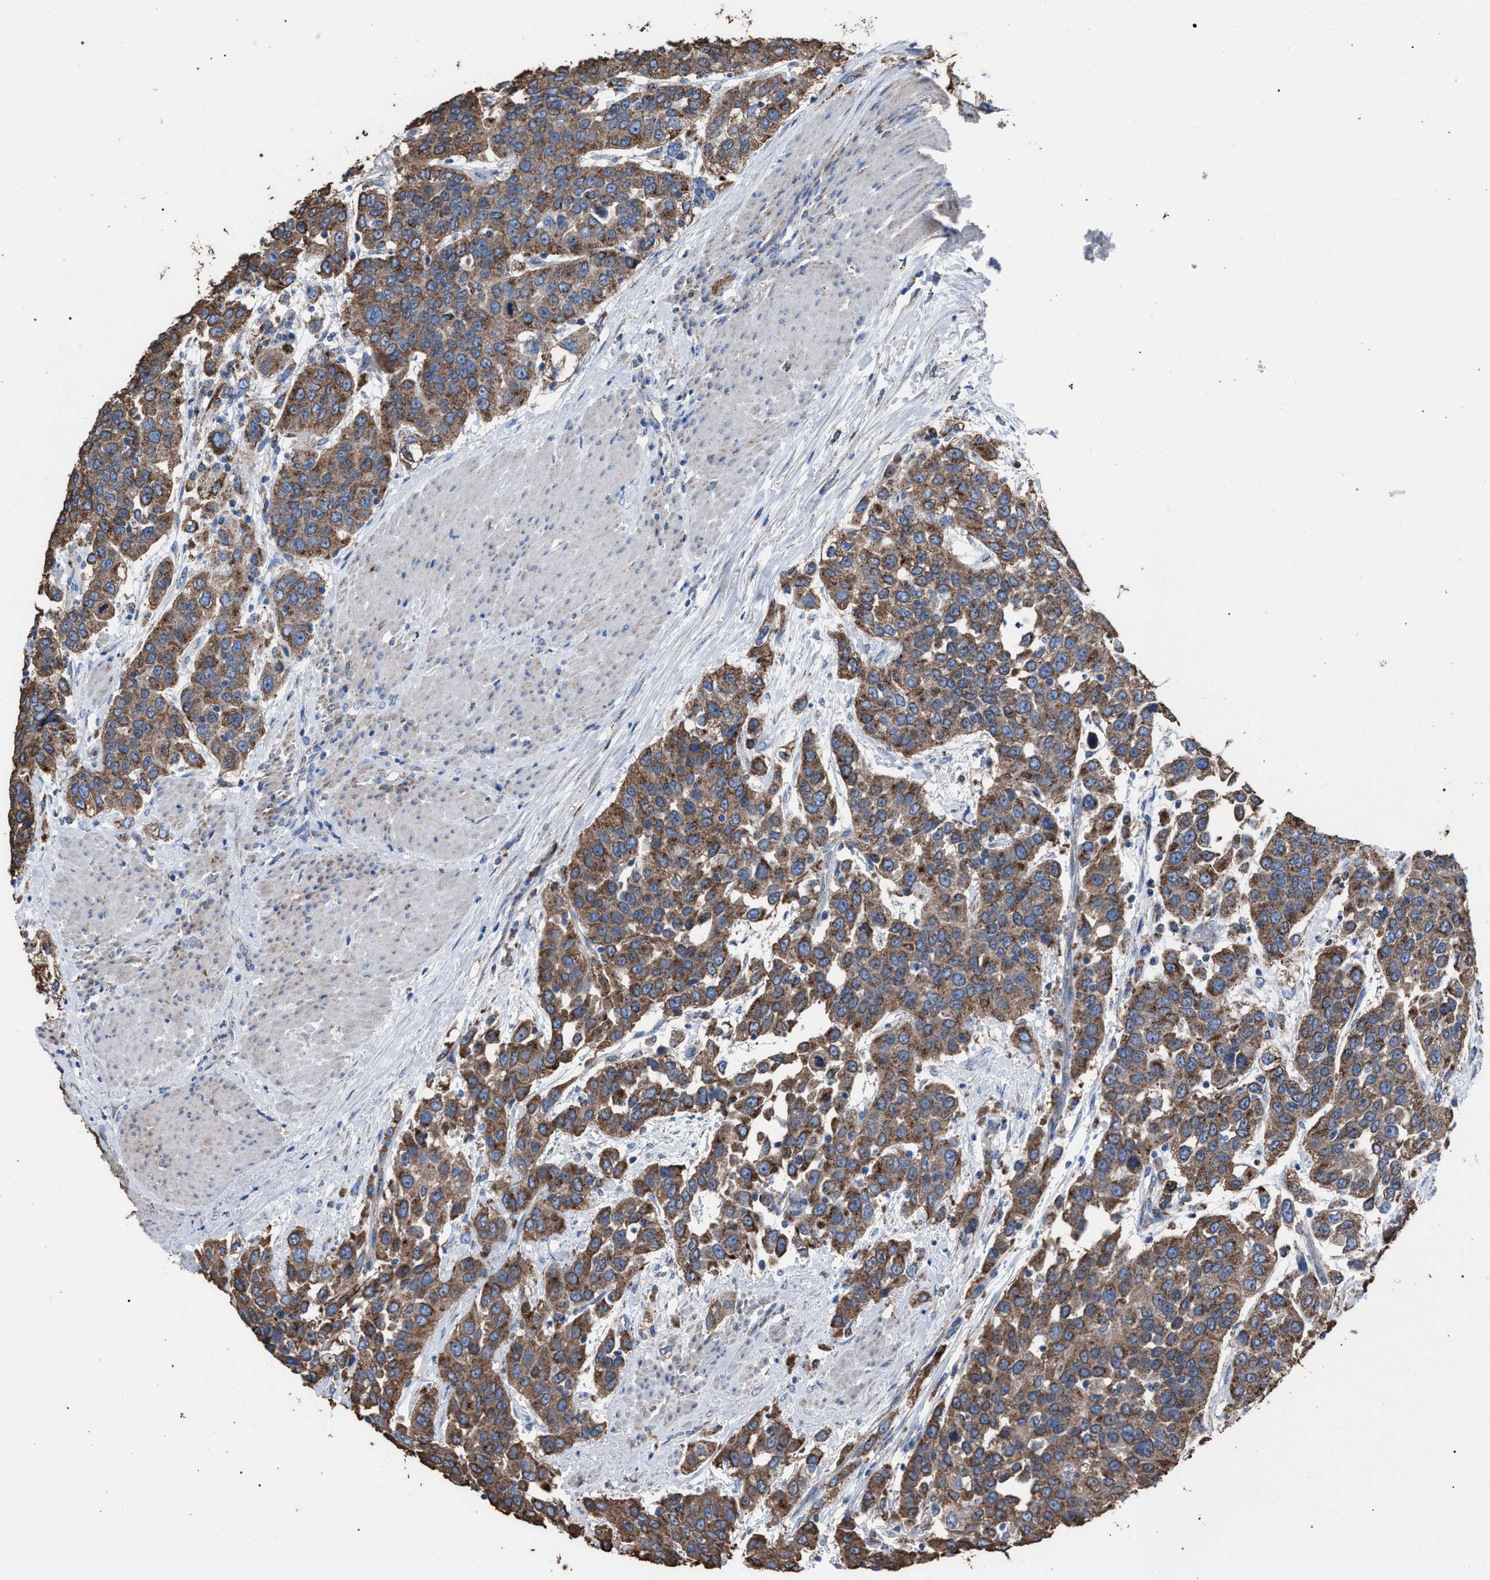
{"staining": {"intensity": "moderate", "quantity": ">75%", "location": "cytoplasmic/membranous"}, "tissue": "urothelial cancer", "cell_type": "Tumor cells", "image_type": "cancer", "snomed": [{"axis": "morphology", "description": "Urothelial carcinoma, High grade"}, {"axis": "topography", "description": "Urinary bladder"}], "caption": "This is an image of immunohistochemistry staining of urothelial cancer, which shows moderate positivity in the cytoplasmic/membranous of tumor cells.", "gene": "HSD17B4", "patient": {"sex": "female", "age": 80}}